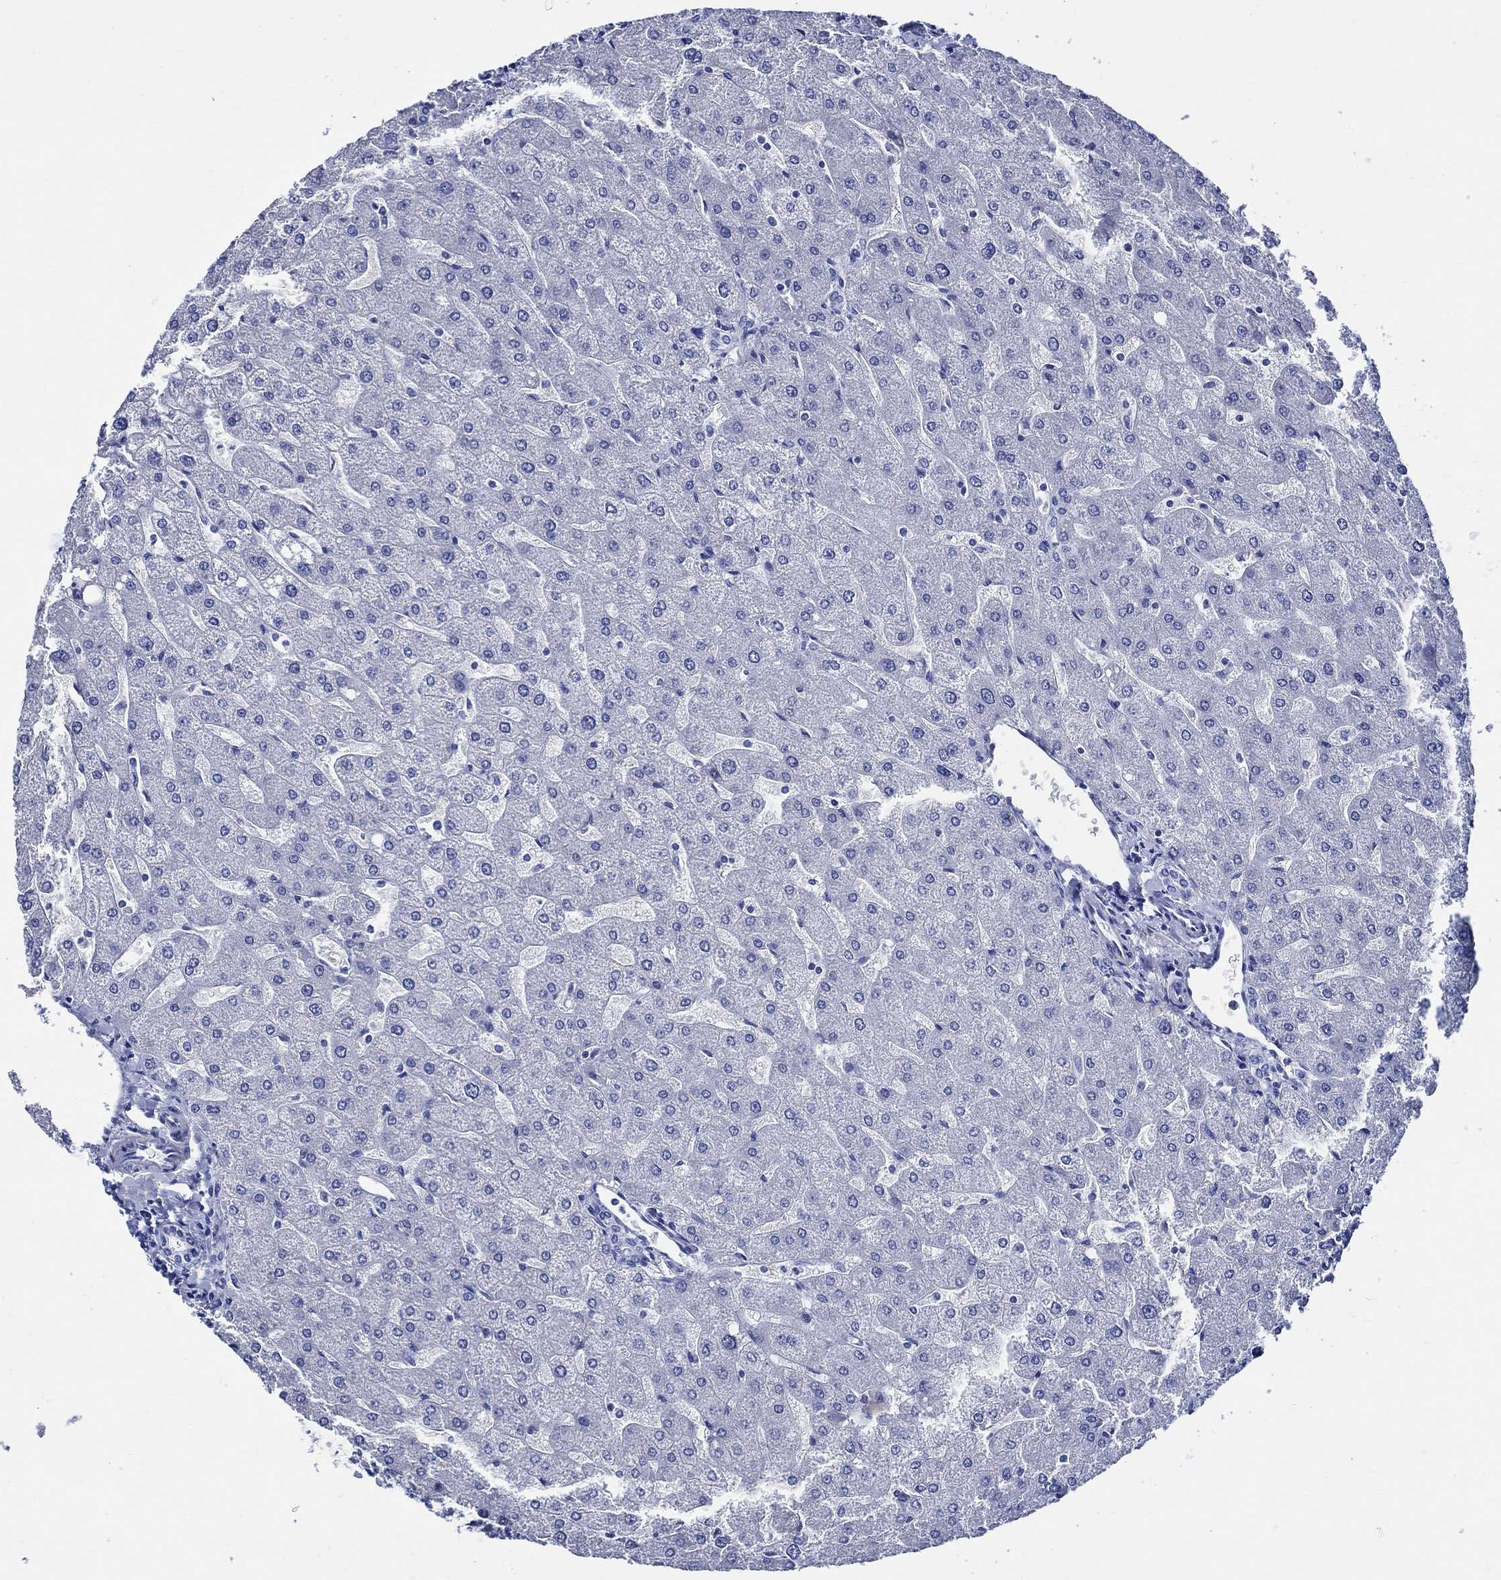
{"staining": {"intensity": "negative", "quantity": "none", "location": "none"}, "tissue": "liver", "cell_type": "Cholangiocytes", "image_type": "normal", "snomed": [{"axis": "morphology", "description": "Normal tissue, NOS"}, {"axis": "topography", "description": "Liver"}], "caption": "IHC of unremarkable liver demonstrates no staining in cholangiocytes.", "gene": "WDR62", "patient": {"sex": "male", "age": 67}}